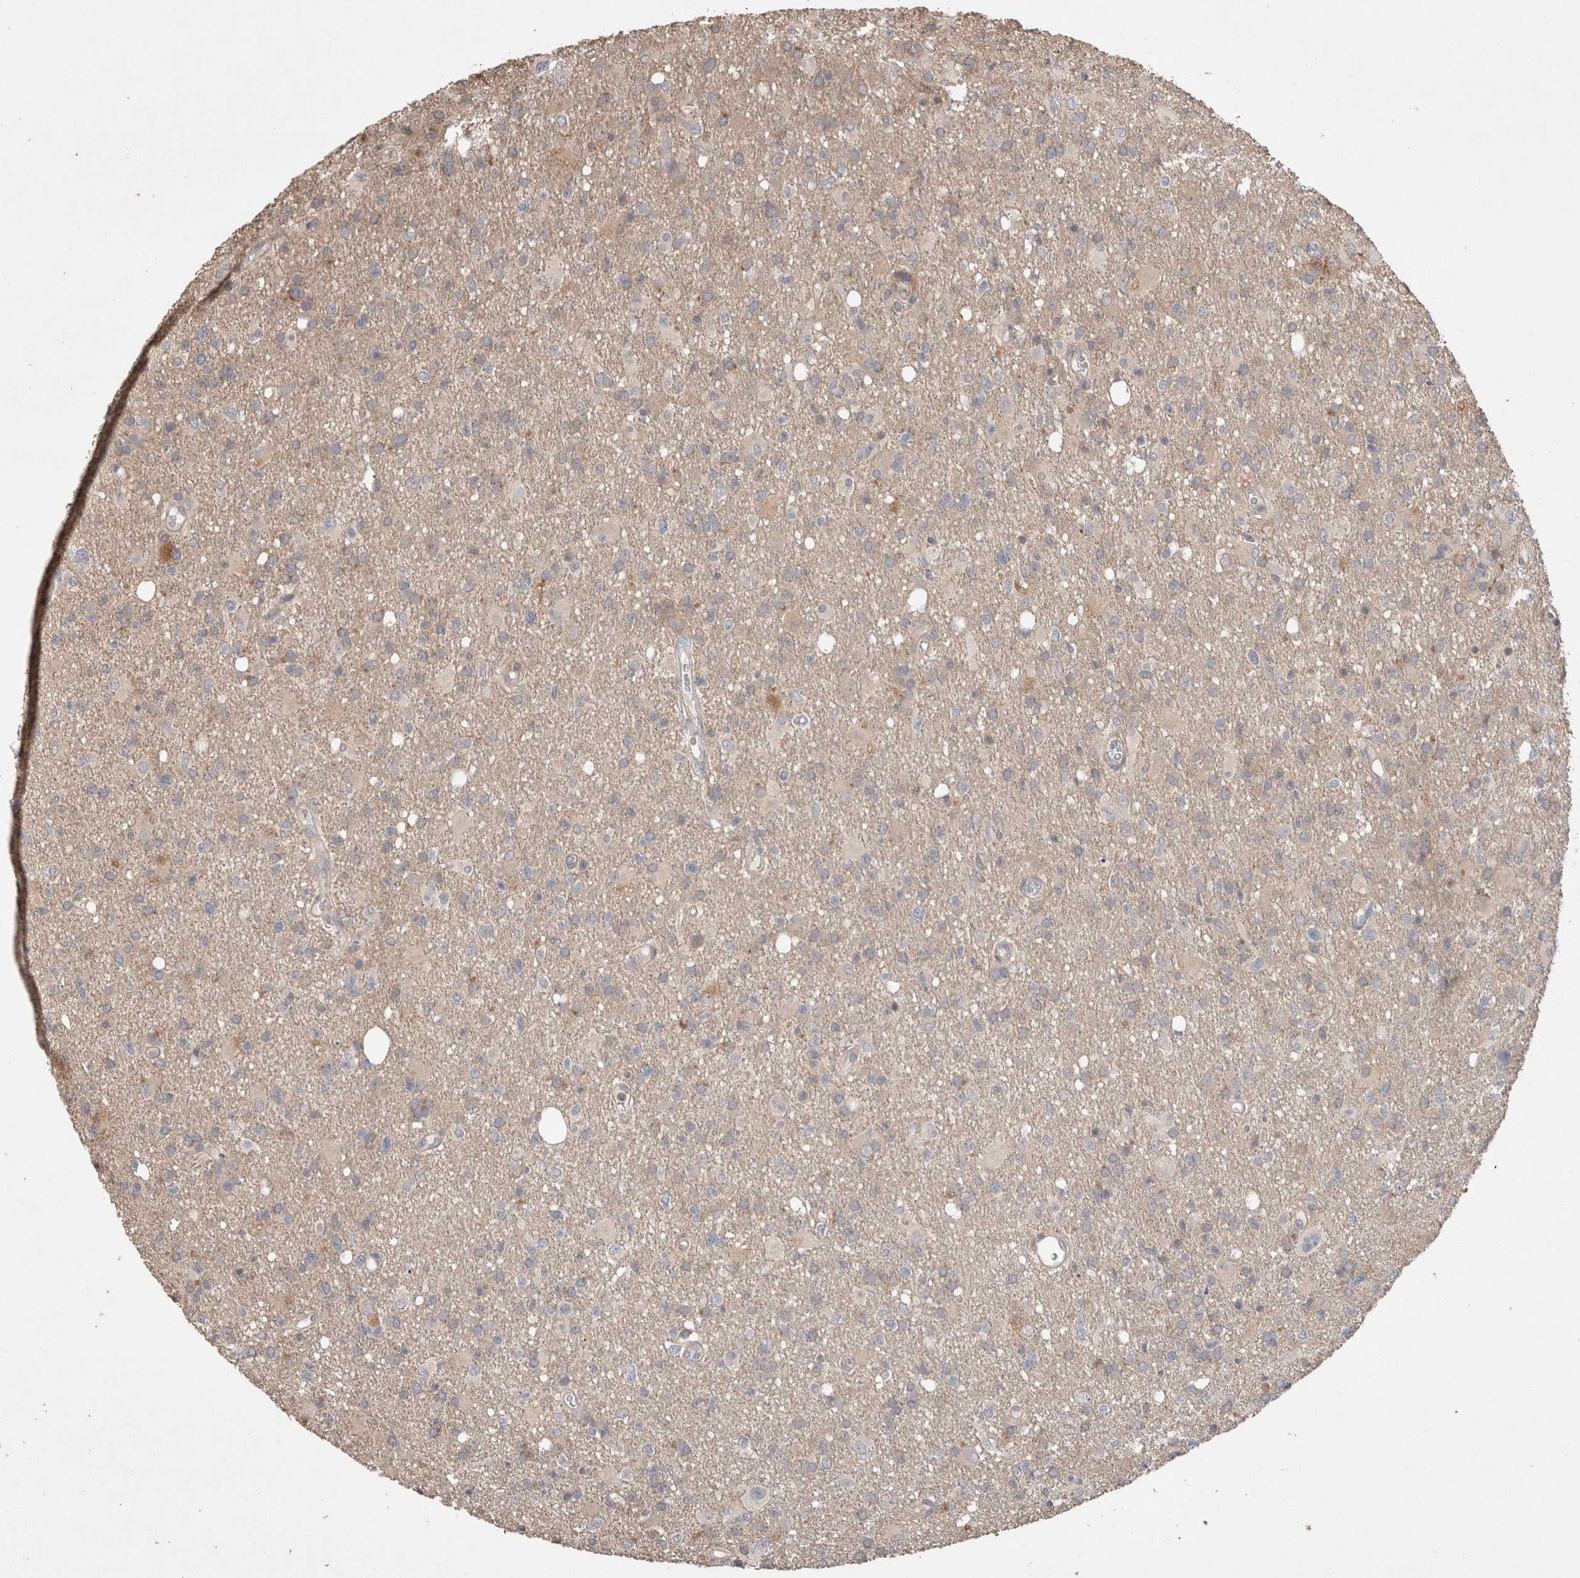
{"staining": {"intensity": "weak", "quantity": "<25%", "location": "cytoplasmic/membranous"}, "tissue": "glioma", "cell_type": "Tumor cells", "image_type": "cancer", "snomed": [{"axis": "morphology", "description": "Glioma, malignant, High grade"}, {"axis": "topography", "description": "Brain"}], "caption": "Immunohistochemical staining of human malignant glioma (high-grade) shows no significant staining in tumor cells.", "gene": "TRIM5", "patient": {"sex": "female", "age": 57}}